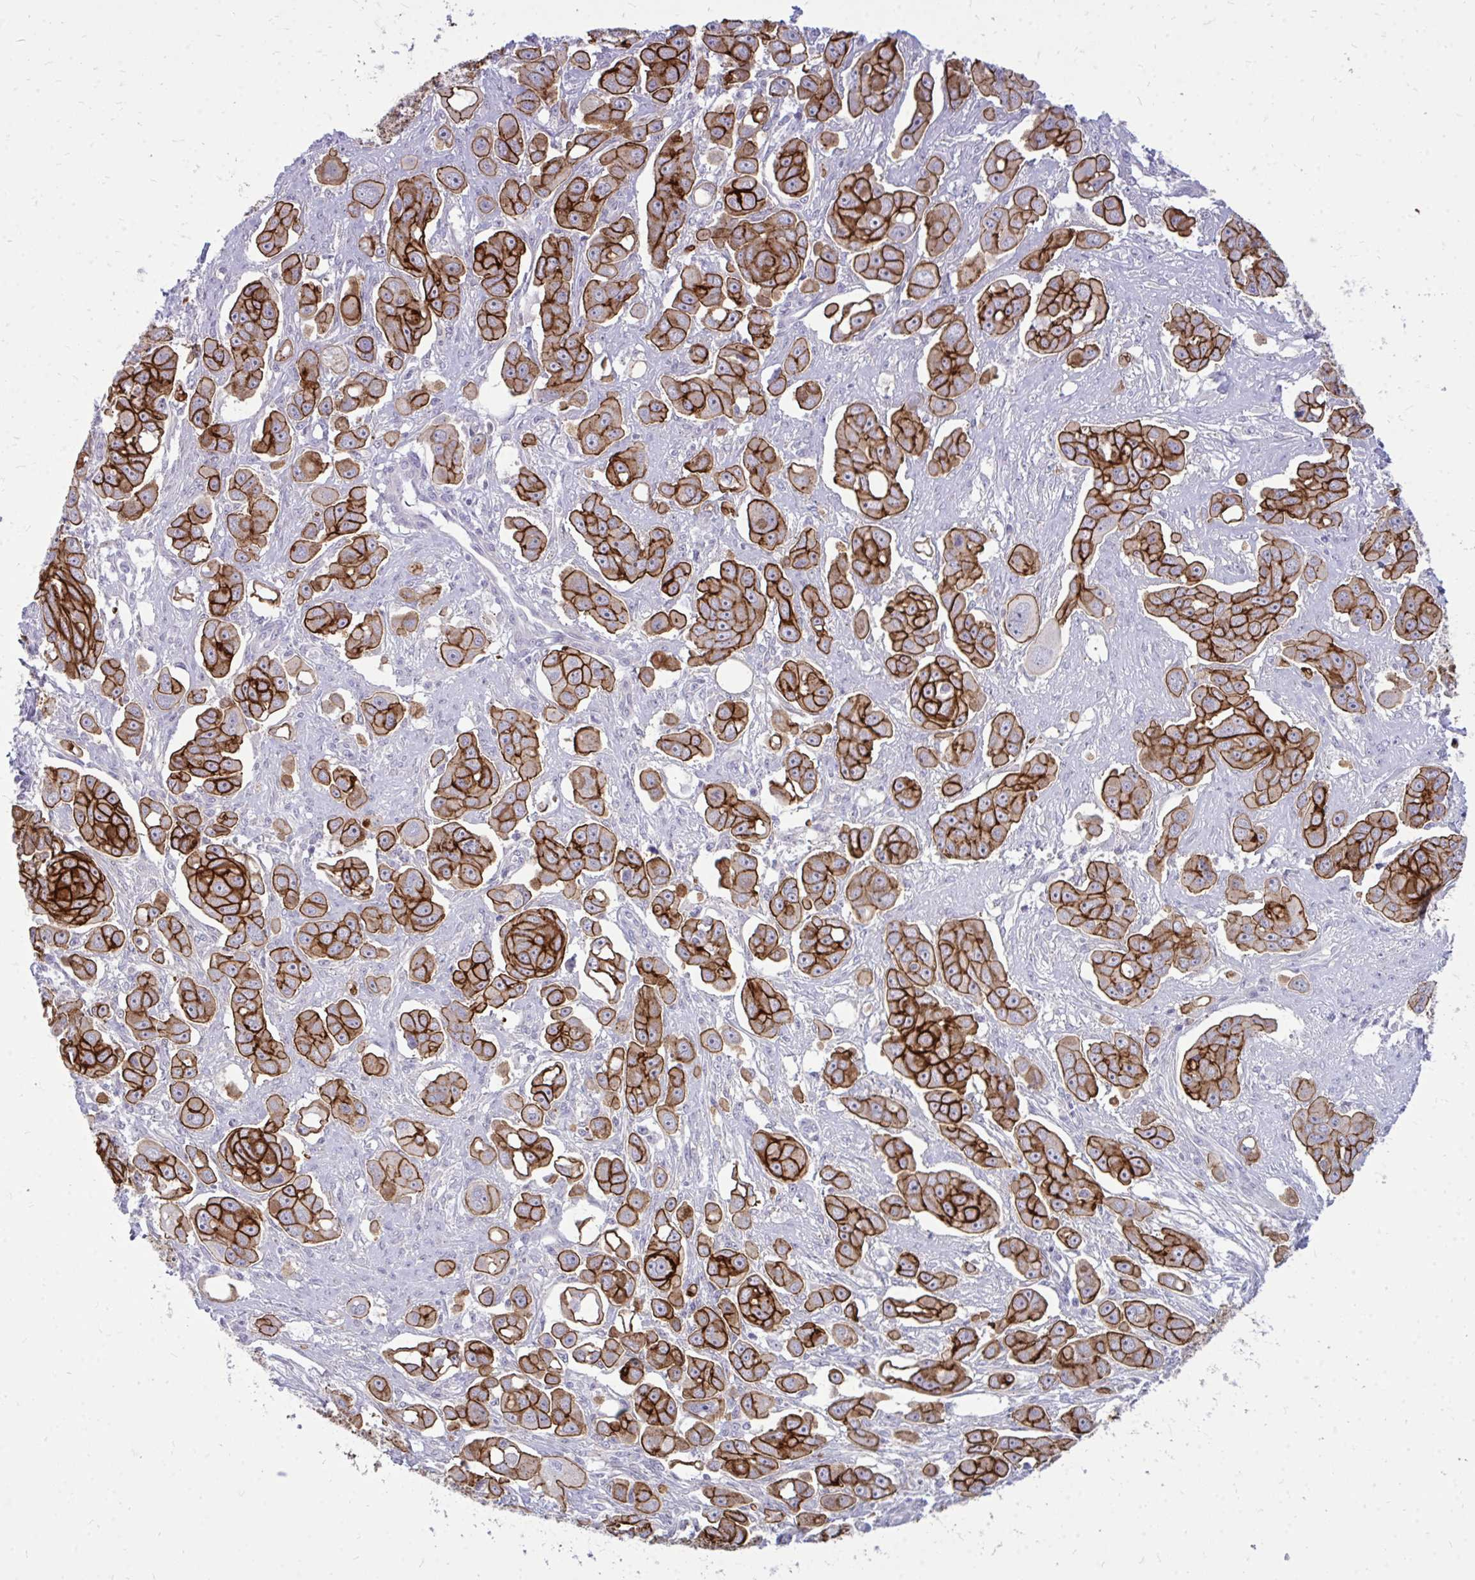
{"staining": {"intensity": "strong", "quantity": ">75%", "location": "cytoplasmic/membranous"}, "tissue": "ovarian cancer", "cell_type": "Tumor cells", "image_type": "cancer", "snomed": [{"axis": "morphology", "description": "Carcinoma, endometroid"}, {"axis": "topography", "description": "Ovary"}], "caption": "A high amount of strong cytoplasmic/membranous staining is present in approximately >75% of tumor cells in ovarian endometroid carcinoma tissue.", "gene": "SPTBN2", "patient": {"sex": "female", "age": 70}}